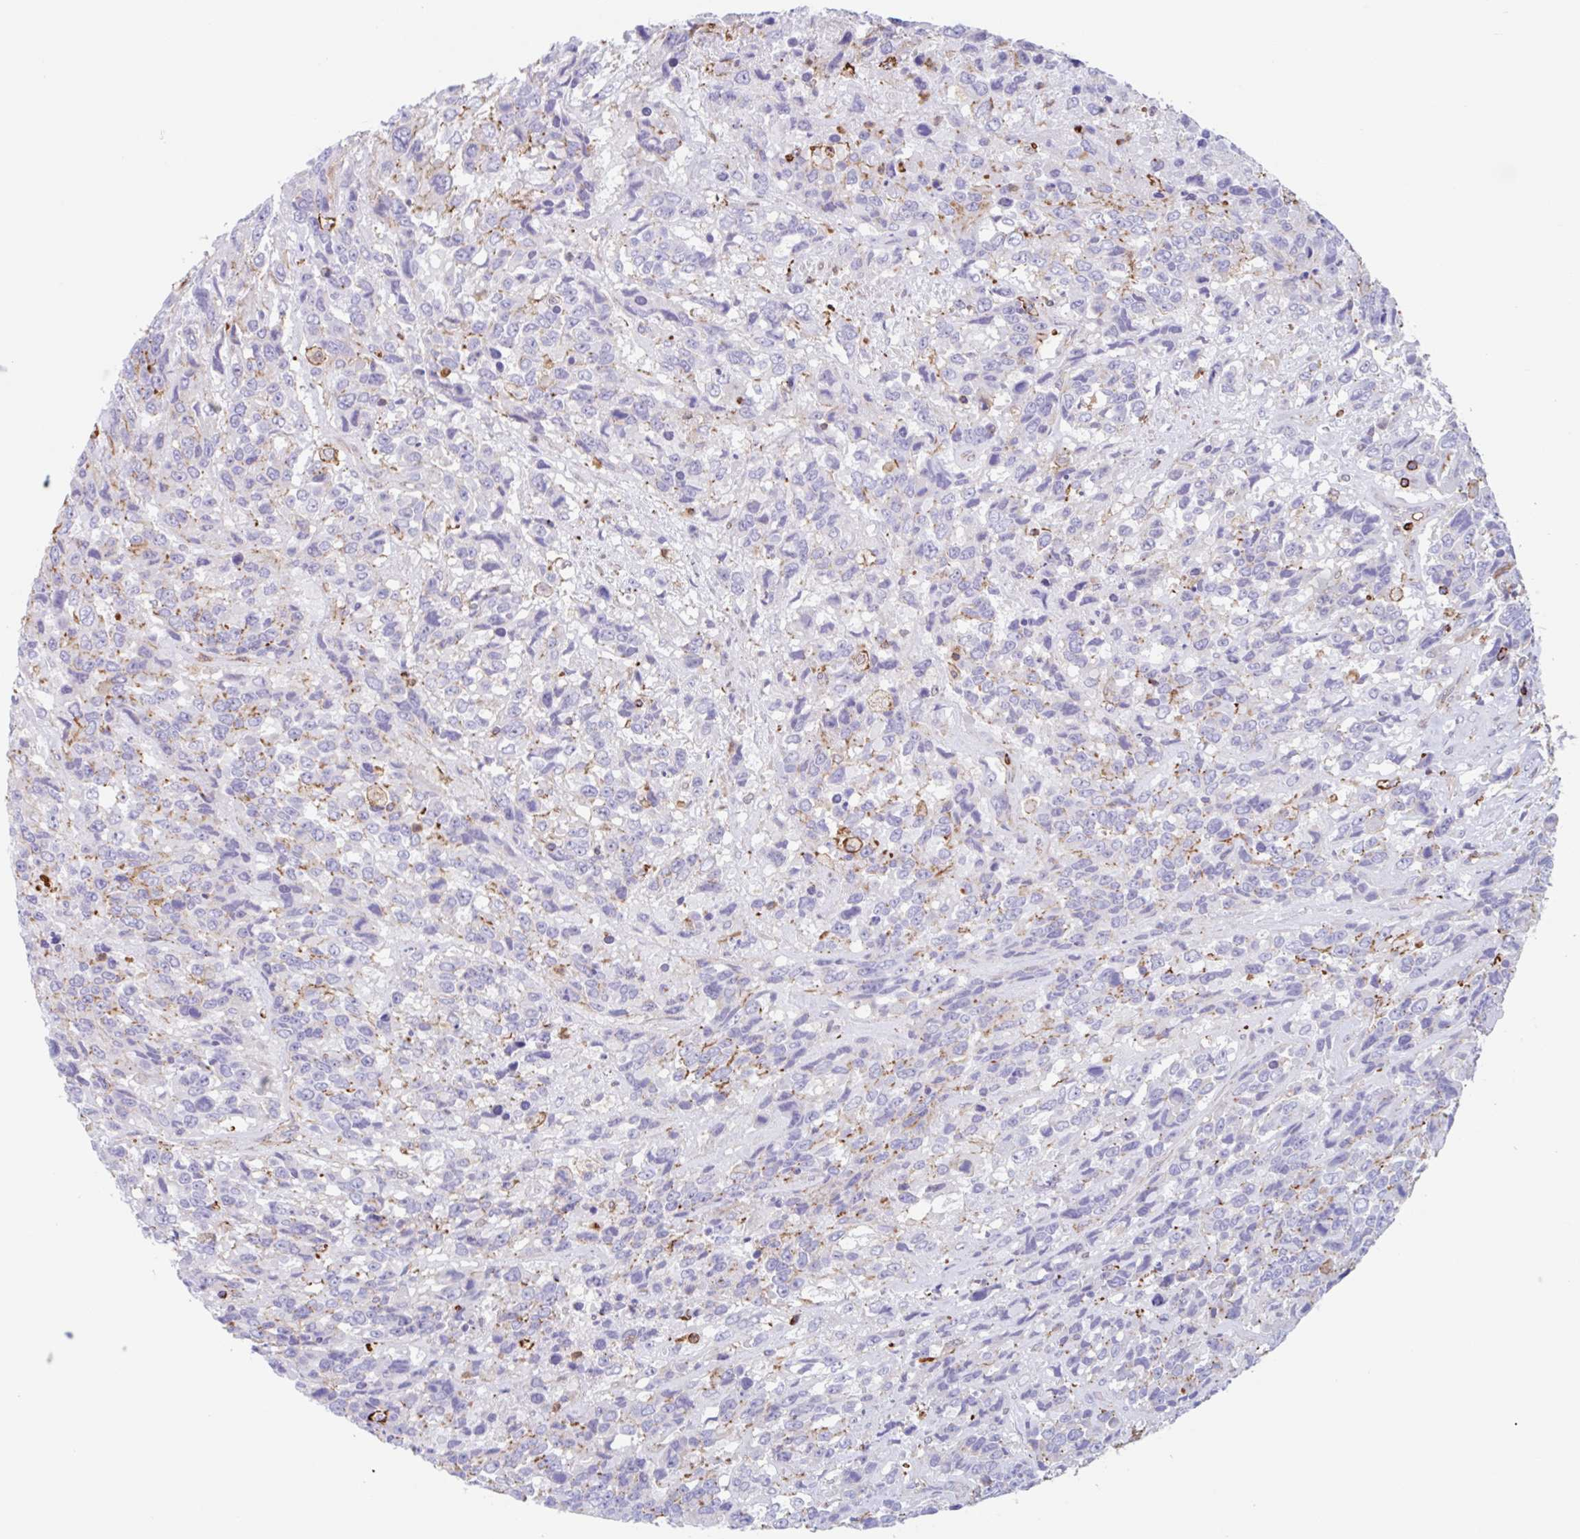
{"staining": {"intensity": "negative", "quantity": "none", "location": "none"}, "tissue": "urothelial cancer", "cell_type": "Tumor cells", "image_type": "cancer", "snomed": [{"axis": "morphology", "description": "Urothelial carcinoma, High grade"}, {"axis": "topography", "description": "Urinary bladder"}], "caption": "Immunohistochemistry (IHC) histopathology image of urothelial cancer stained for a protein (brown), which displays no positivity in tumor cells. The staining is performed using DAB (3,3'-diaminobenzidine) brown chromogen with nuclei counter-stained in using hematoxylin.", "gene": "EFHD1", "patient": {"sex": "female", "age": 70}}